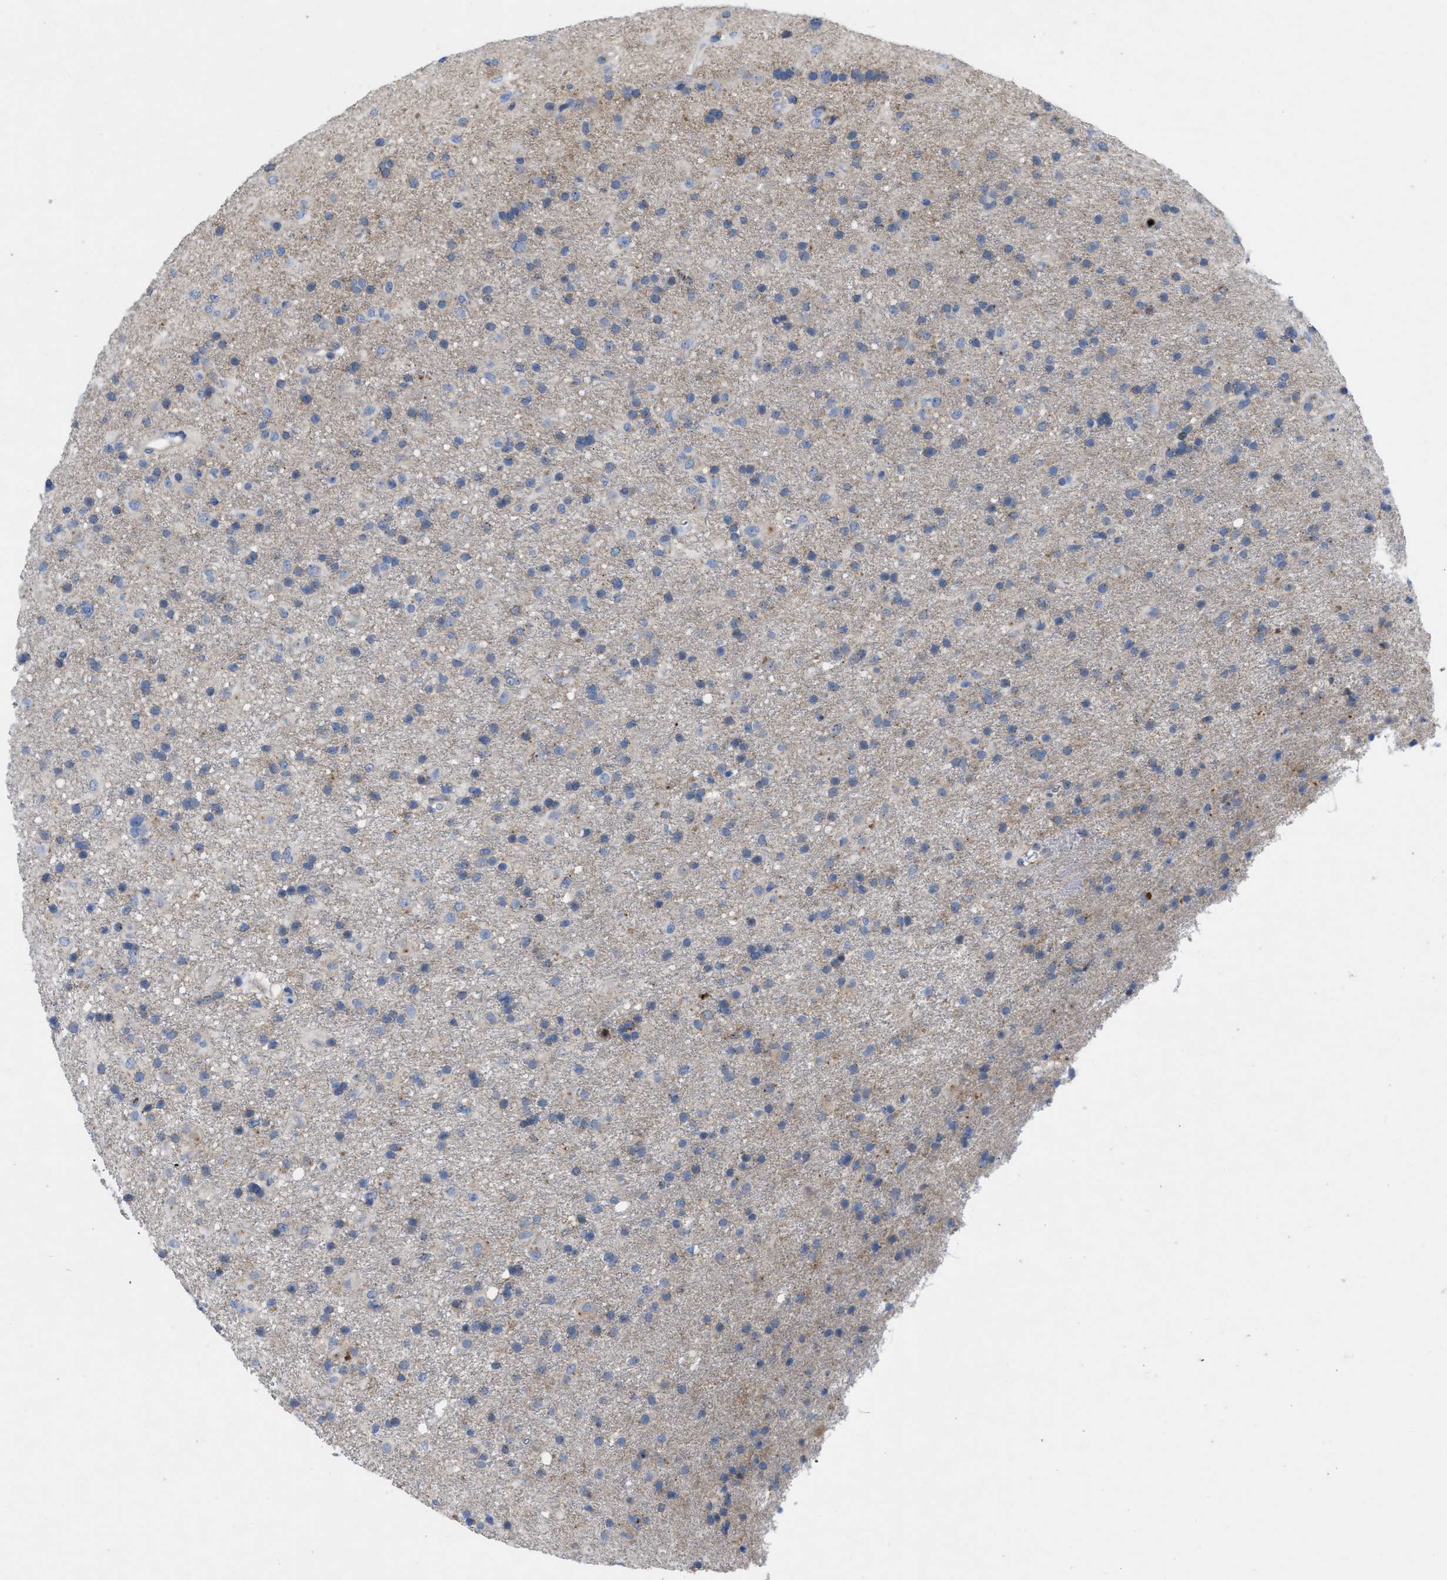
{"staining": {"intensity": "negative", "quantity": "none", "location": "none"}, "tissue": "glioma", "cell_type": "Tumor cells", "image_type": "cancer", "snomed": [{"axis": "morphology", "description": "Glioma, malignant, Low grade"}, {"axis": "topography", "description": "Brain"}], "caption": "Immunohistochemistry image of neoplastic tissue: glioma stained with DAB displays no significant protein expression in tumor cells.", "gene": "PLPPR5", "patient": {"sex": "male", "age": 65}}